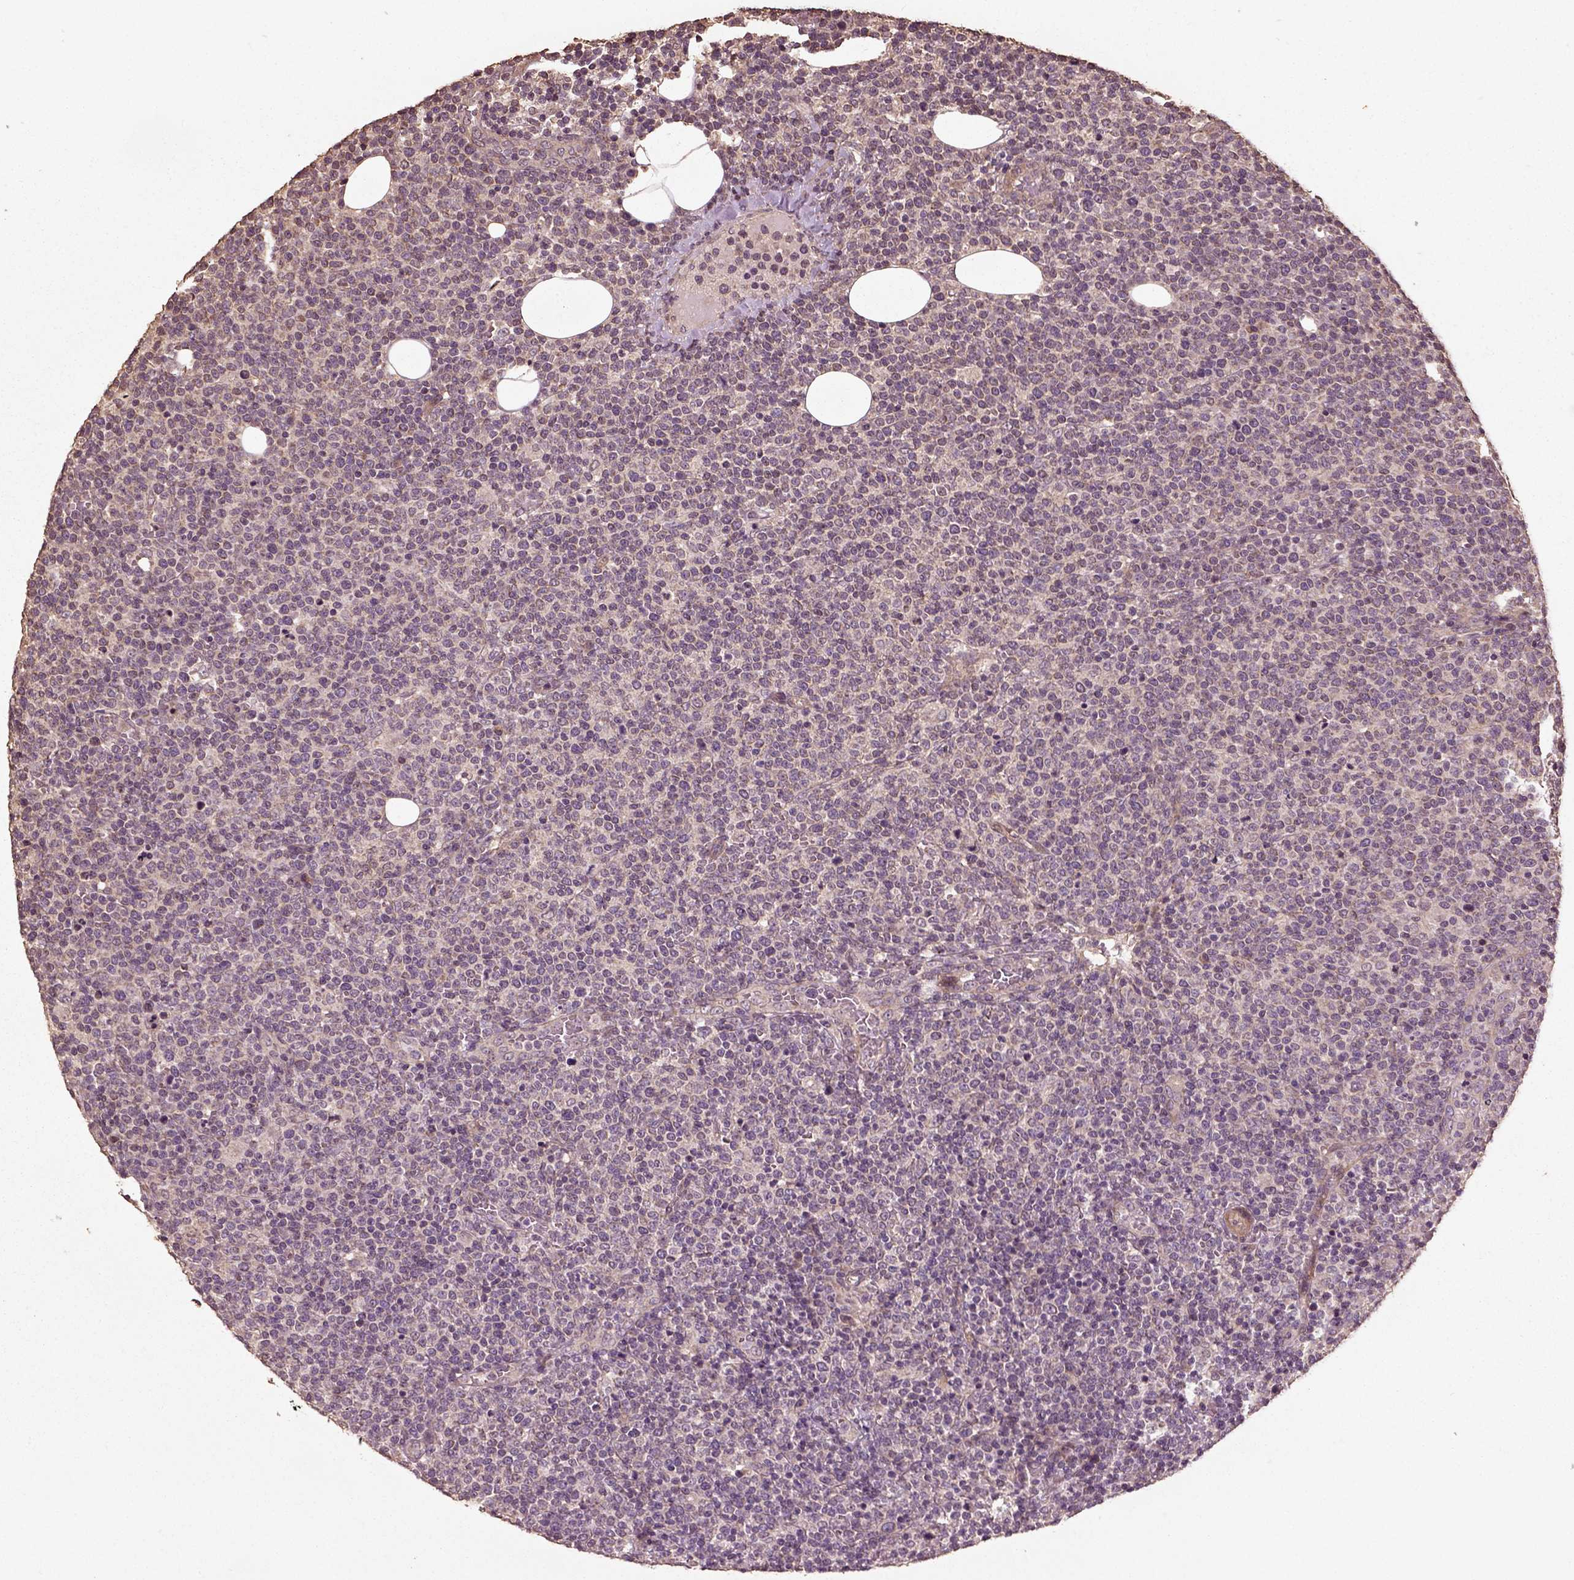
{"staining": {"intensity": "negative", "quantity": "none", "location": "none"}, "tissue": "lymphoma", "cell_type": "Tumor cells", "image_type": "cancer", "snomed": [{"axis": "morphology", "description": "Malignant lymphoma, non-Hodgkin's type, High grade"}, {"axis": "topography", "description": "Lymph node"}], "caption": "Tumor cells are negative for protein expression in human malignant lymphoma, non-Hodgkin's type (high-grade).", "gene": "ERV3-1", "patient": {"sex": "male", "age": 61}}